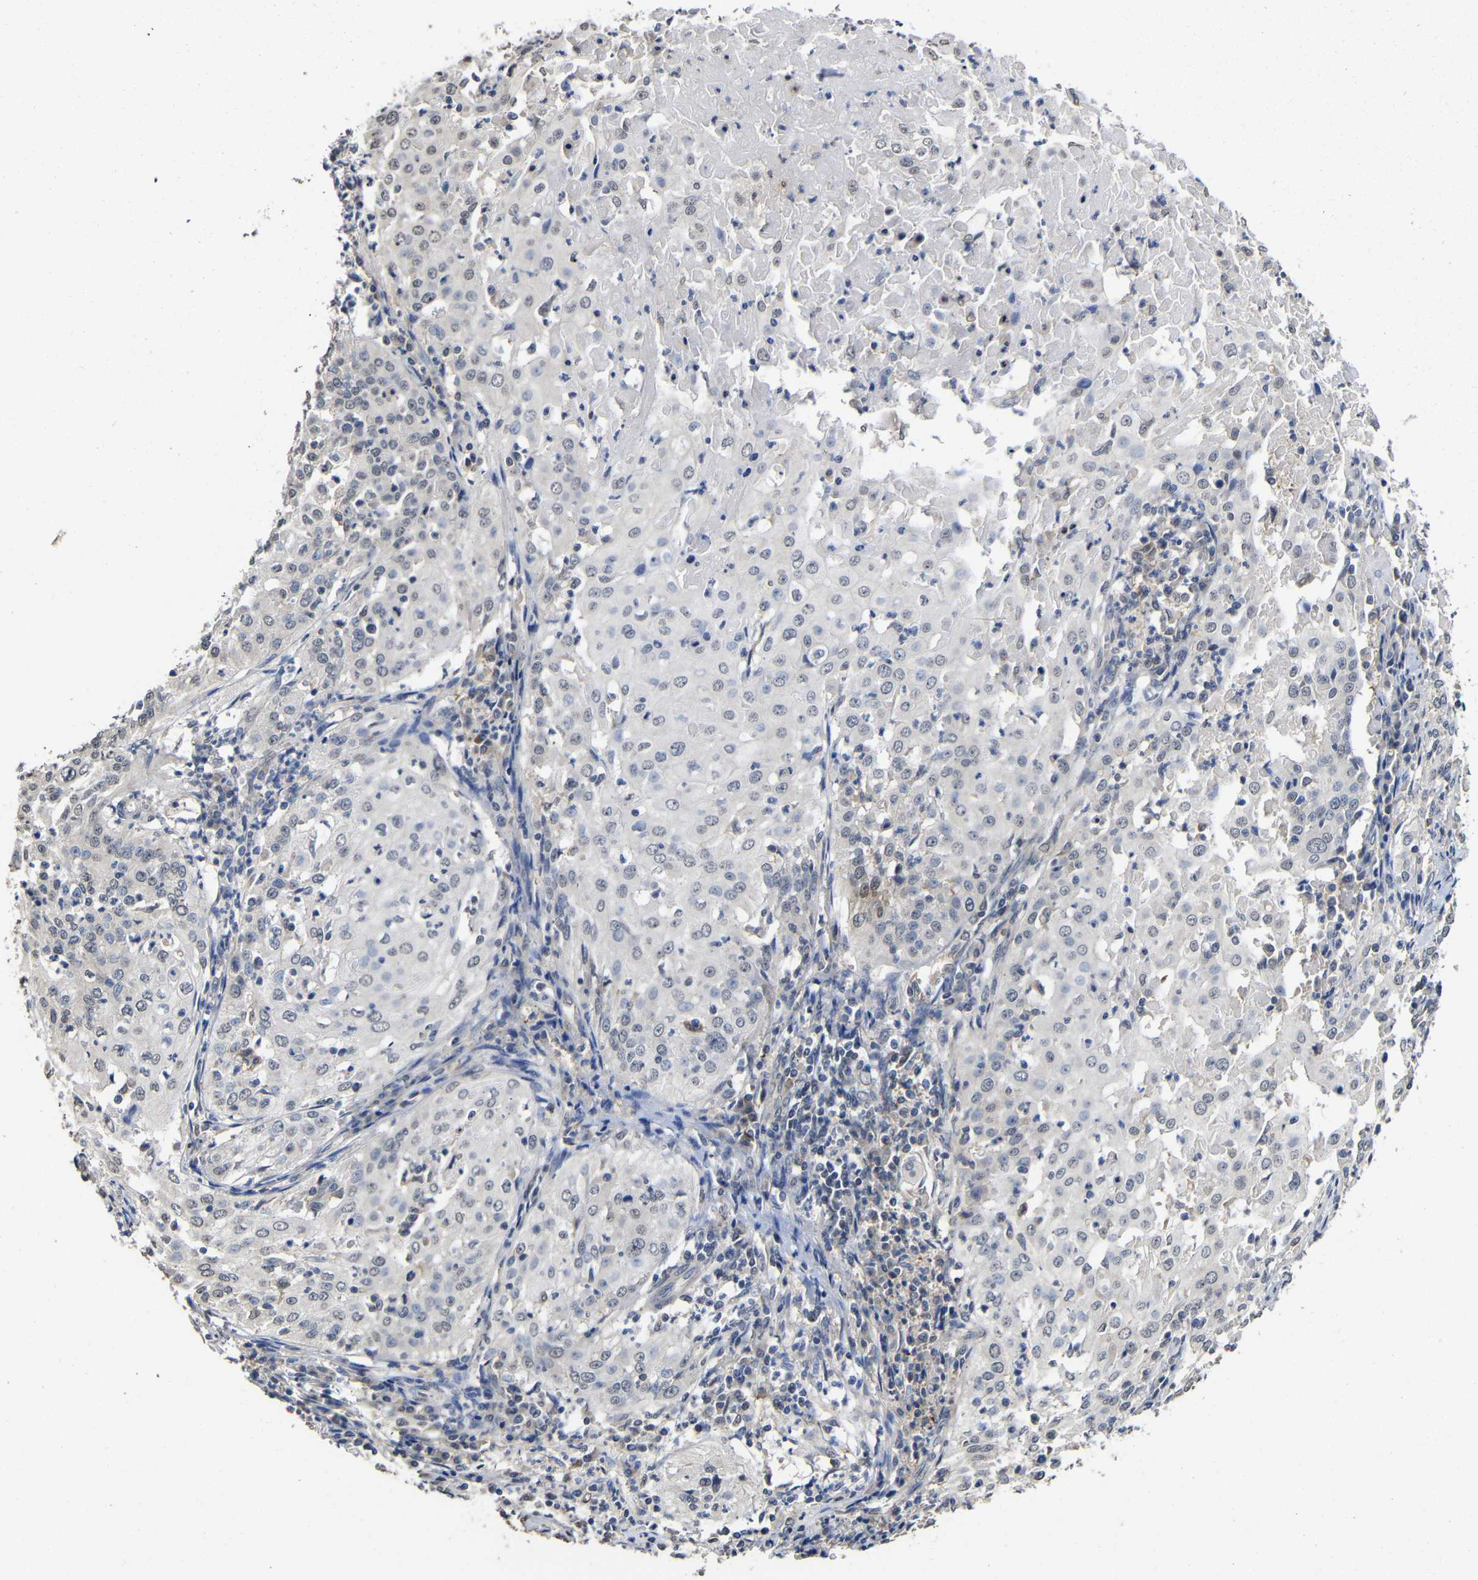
{"staining": {"intensity": "negative", "quantity": "none", "location": "none"}, "tissue": "cervical cancer", "cell_type": "Tumor cells", "image_type": "cancer", "snomed": [{"axis": "morphology", "description": "Squamous cell carcinoma, NOS"}, {"axis": "topography", "description": "Cervix"}], "caption": "Immunohistochemistry (IHC) micrograph of neoplastic tissue: squamous cell carcinoma (cervical) stained with DAB (3,3'-diaminobenzidine) reveals no significant protein positivity in tumor cells.", "gene": "ATG12", "patient": {"sex": "female", "age": 39}}